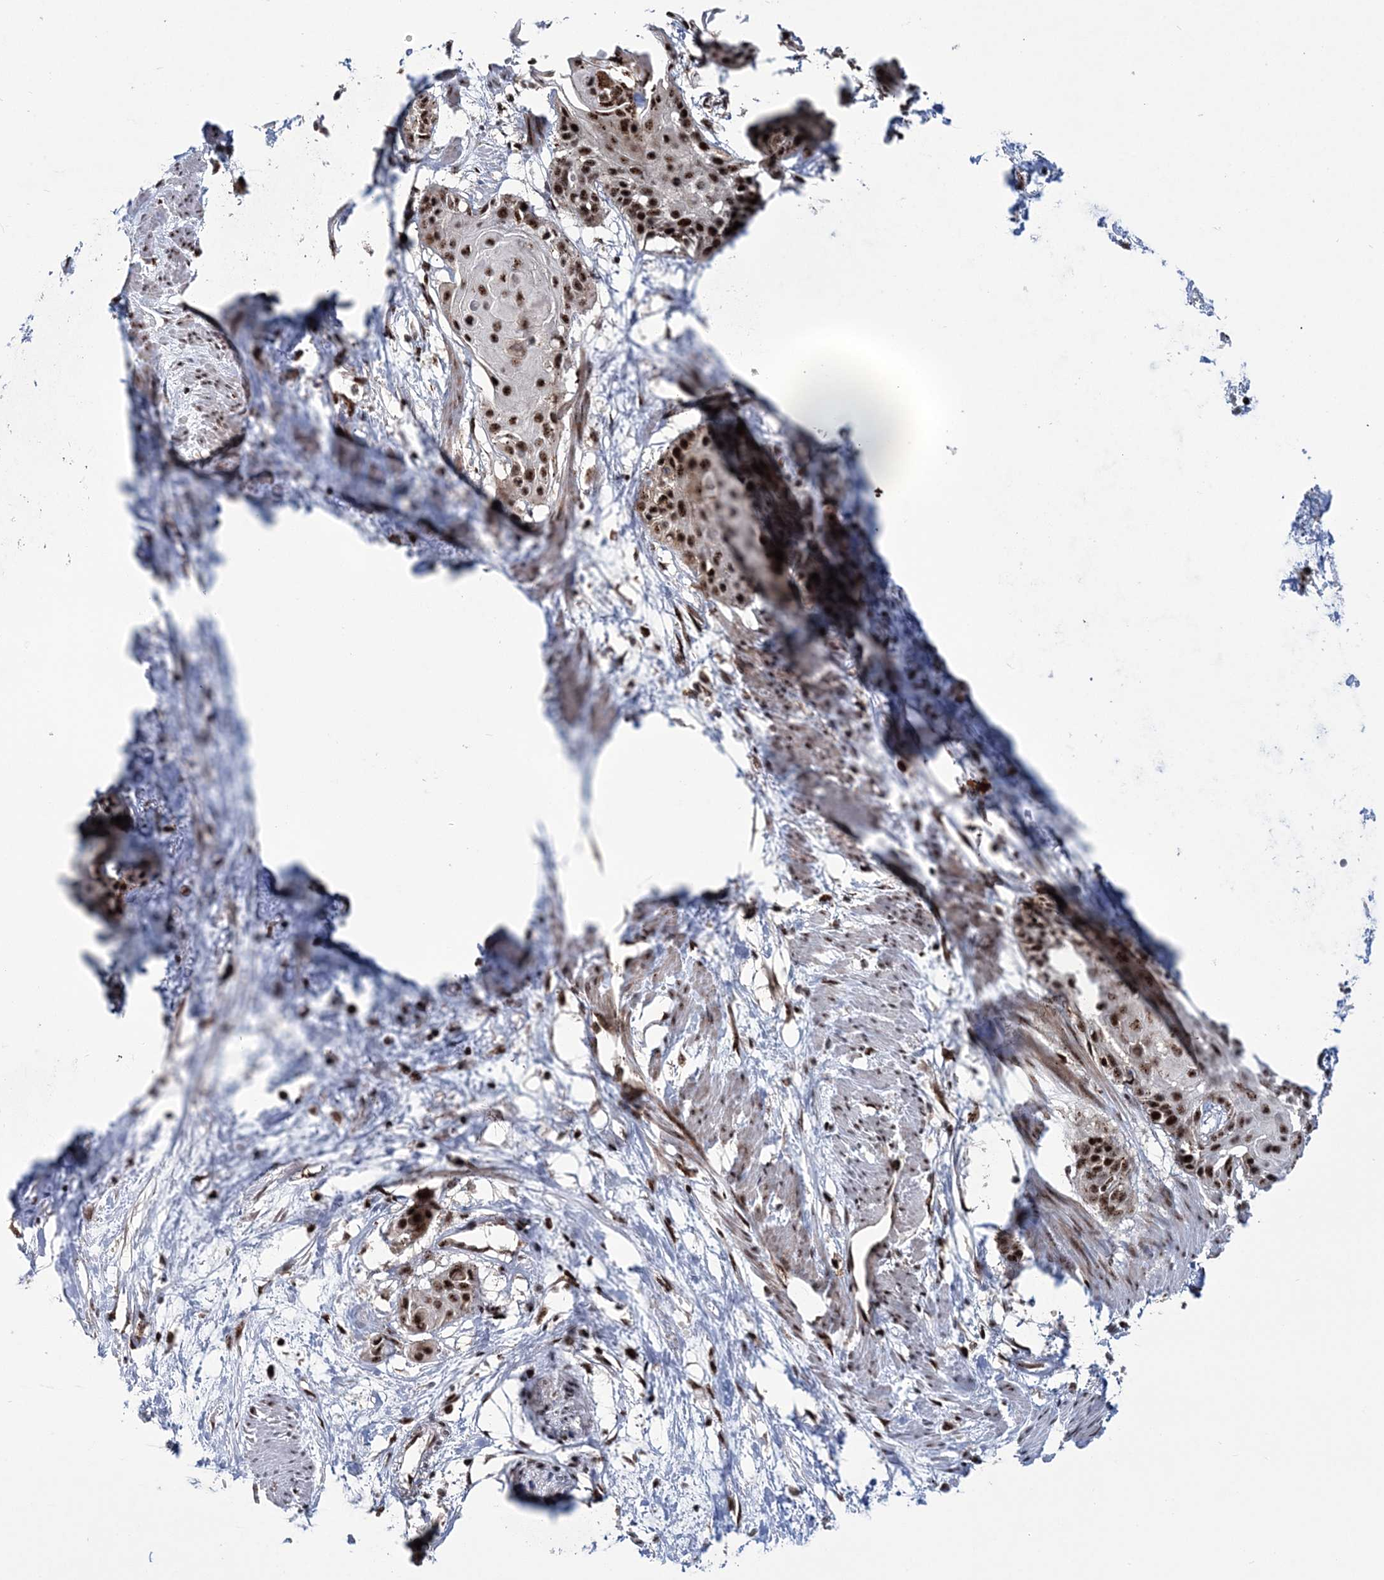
{"staining": {"intensity": "strong", "quantity": ">75%", "location": "nuclear"}, "tissue": "cervical cancer", "cell_type": "Tumor cells", "image_type": "cancer", "snomed": [{"axis": "morphology", "description": "Squamous cell carcinoma, NOS"}, {"axis": "topography", "description": "Cervix"}], "caption": "Squamous cell carcinoma (cervical) stained for a protein exhibits strong nuclear positivity in tumor cells. The protein is stained brown, and the nuclei are stained in blue (DAB IHC with brightfield microscopy, high magnification).", "gene": "TATDN2", "patient": {"sex": "female", "age": 57}}